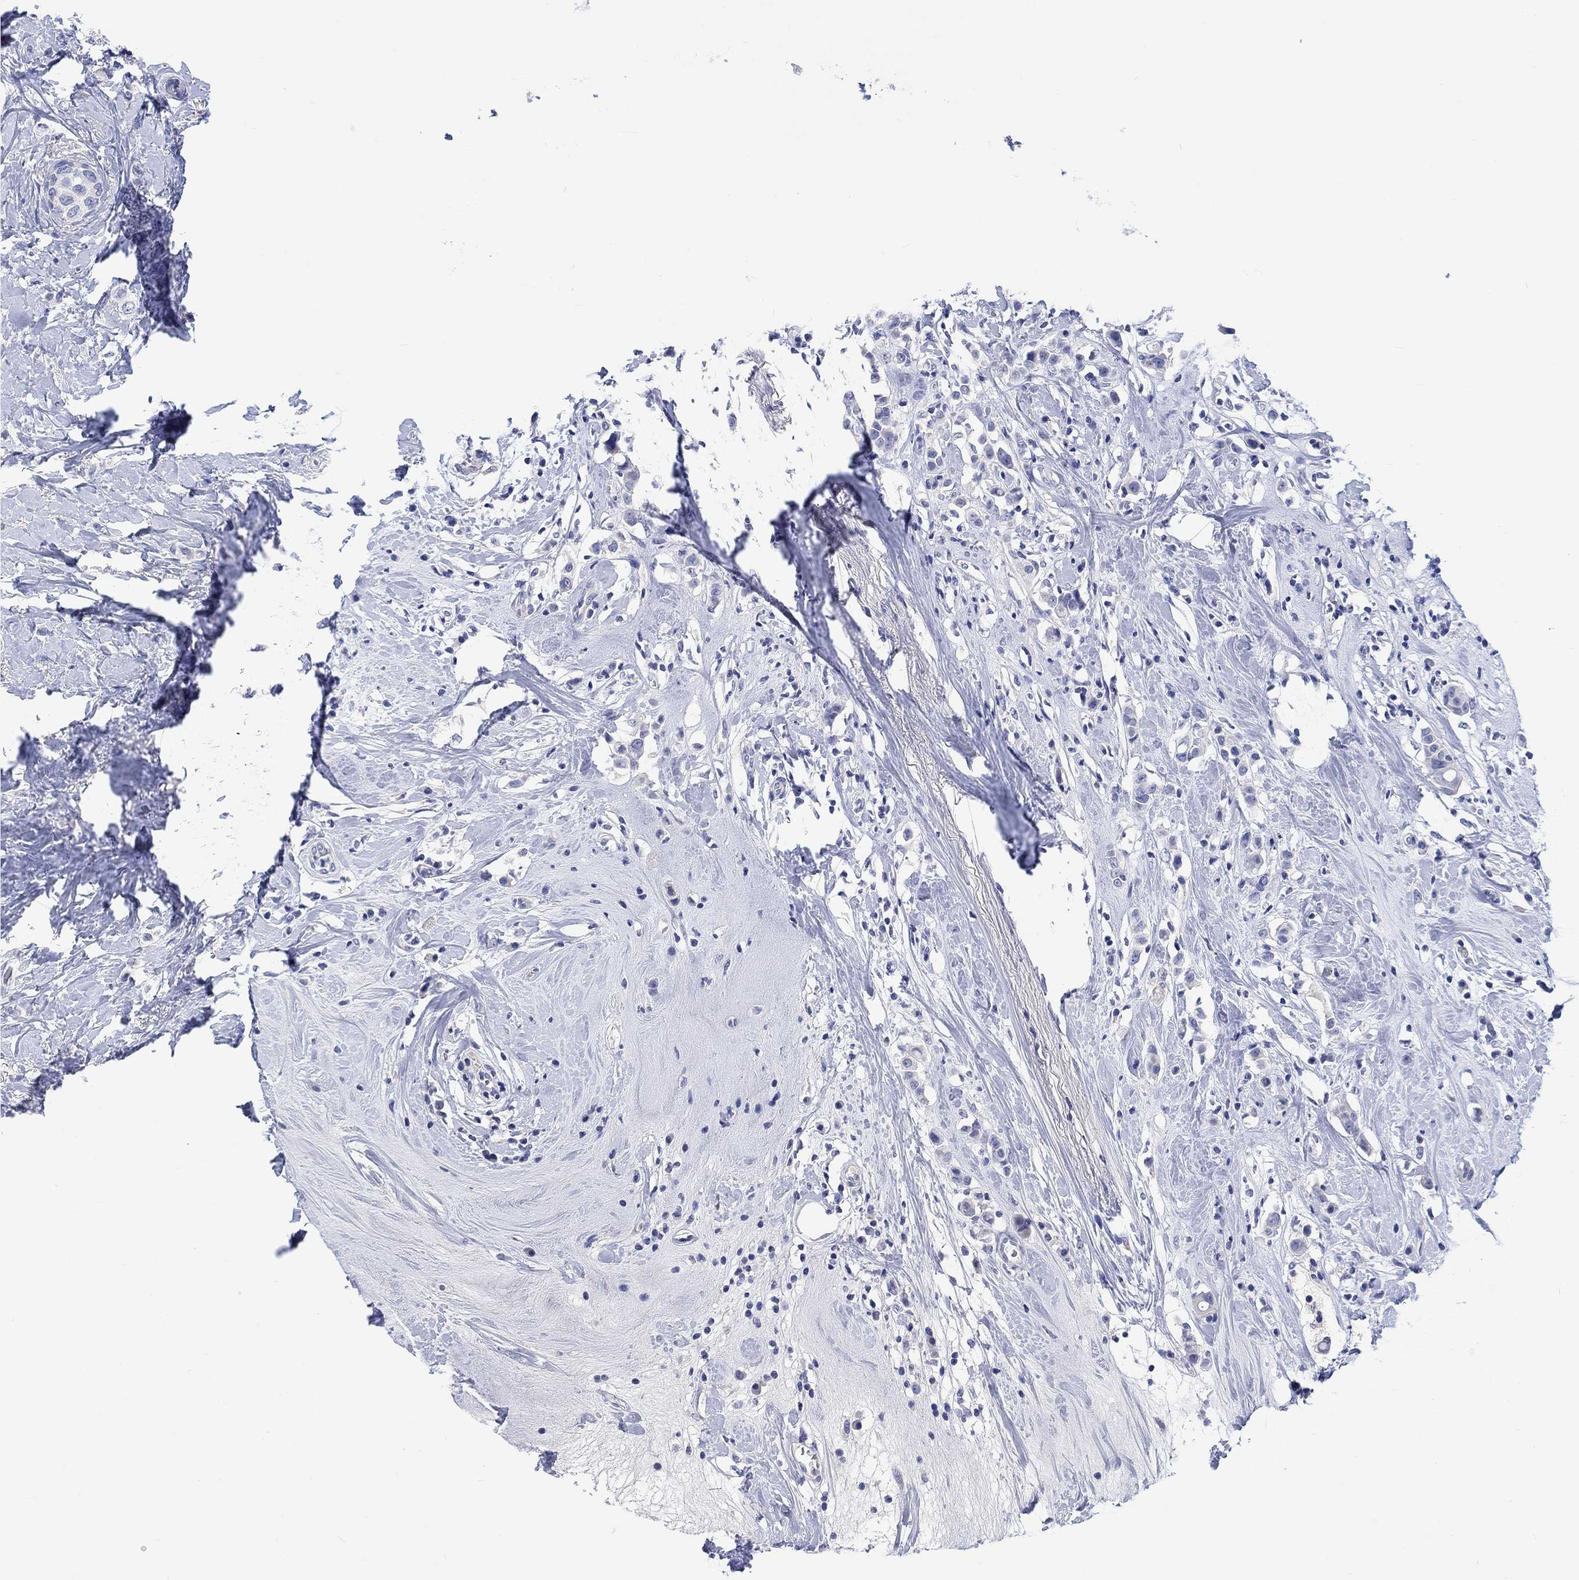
{"staining": {"intensity": "negative", "quantity": "none", "location": "none"}, "tissue": "breast cancer", "cell_type": "Tumor cells", "image_type": "cancer", "snomed": [{"axis": "morphology", "description": "Duct carcinoma"}, {"axis": "topography", "description": "Breast"}], "caption": "IHC photomicrograph of human breast cancer stained for a protein (brown), which displays no staining in tumor cells. The staining was performed using DAB (3,3'-diaminobenzidine) to visualize the protein expression in brown, while the nuclei were stained in blue with hematoxylin (Magnification: 20x).", "gene": "TOMM20L", "patient": {"sex": "female", "age": 27}}